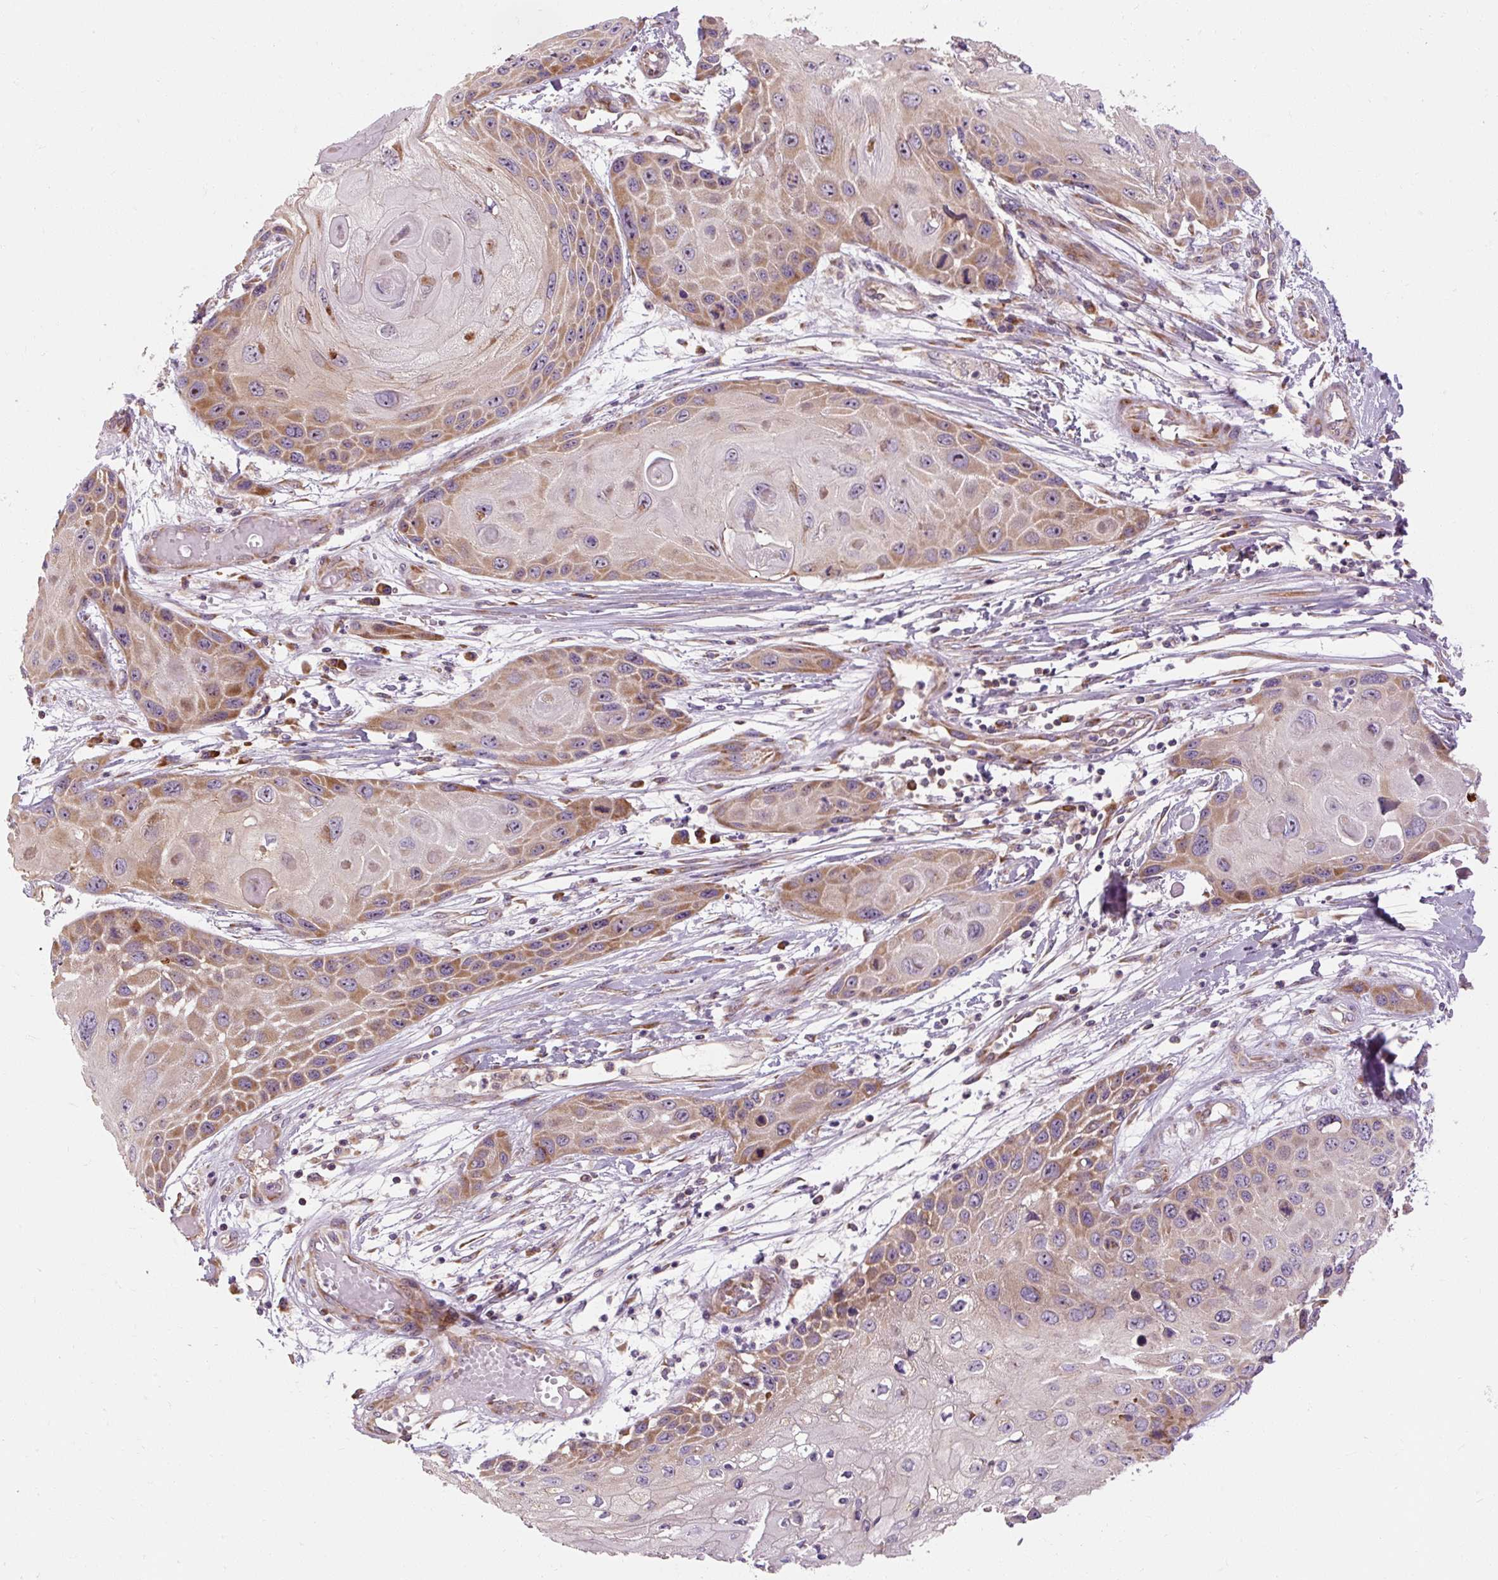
{"staining": {"intensity": "moderate", "quantity": ">75%", "location": "cytoplasmic/membranous"}, "tissue": "skin cancer", "cell_type": "Tumor cells", "image_type": "cancer", "snomed": [{"axis": "morphology", "description": "Squamous cell carcinoma, NOS"}, {"axis": "topography", "description": "Skin"}, {"axis": "topography", "description": "Vulva"}], "caption": "A micrograph of skin cancer stained for a protein displays moderate cytoplasmic/membranous brown staining in tumor cells.", "gene": "PRSS48", "patient": {"sex": "female", "age": 44}}